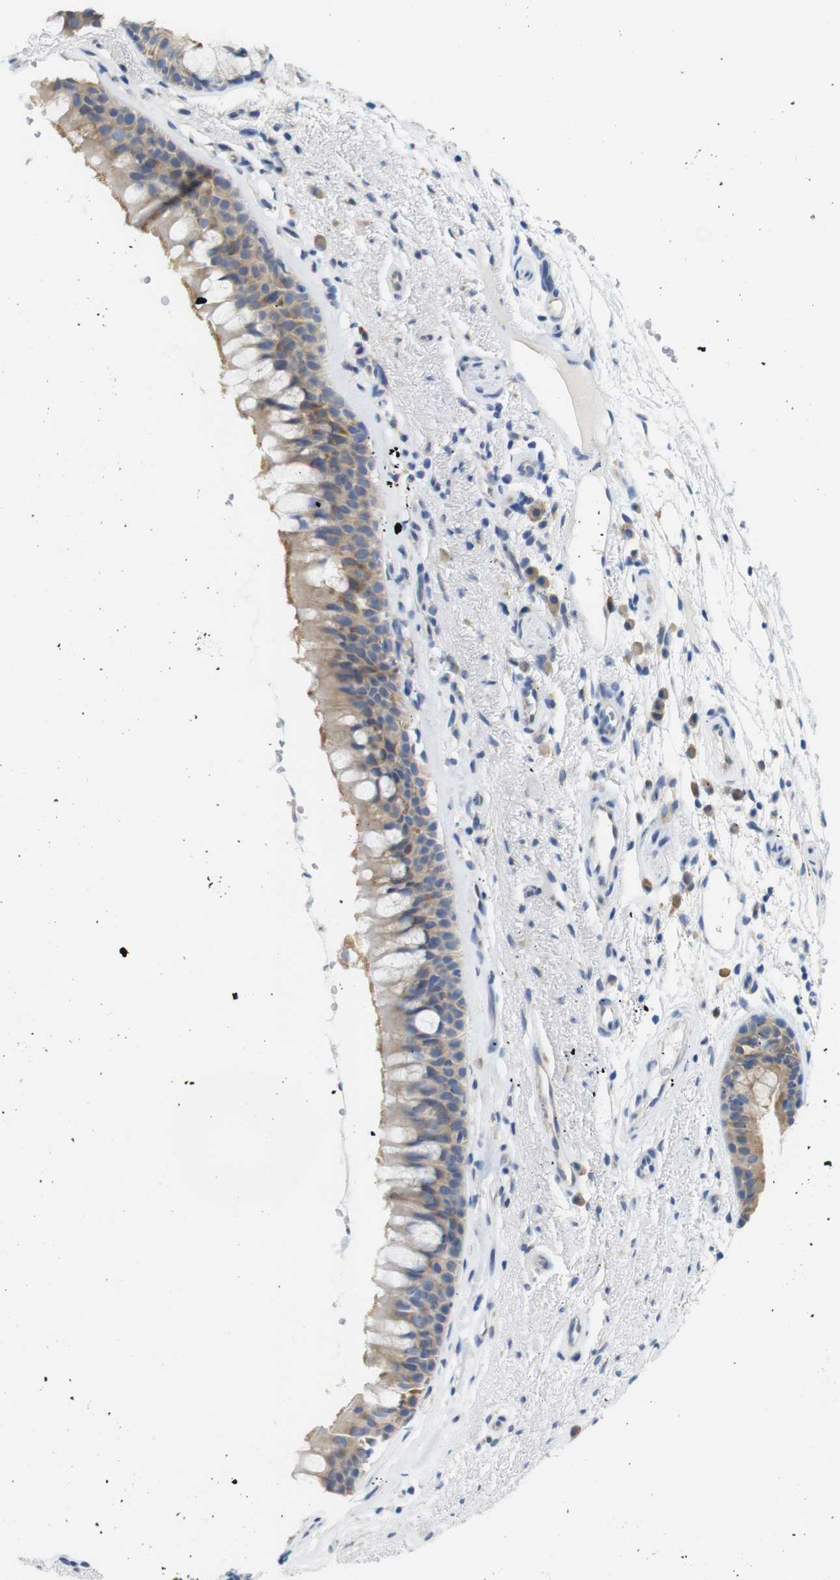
{"staining": {"intensity": "weak", "quantity": ">75%", "location": "cytoplasmic/membranous"}, "tissue": "bronchus", "cell_type": "Respiratory epithelial cells", "image_type": "normal", "snomed": [{"axis": "morphology", "description": "Normal tissue, NOS"}, {"axis": "topography", "description": "Bronchus"}], "caption": "A low amount of weak cytoplasmic/membranous staining is present in about >75% of respiratory epithelial cells in unremarkable bronchus.", "gene": "NEBL", "patient": {"sex": "female", "age": 54}}